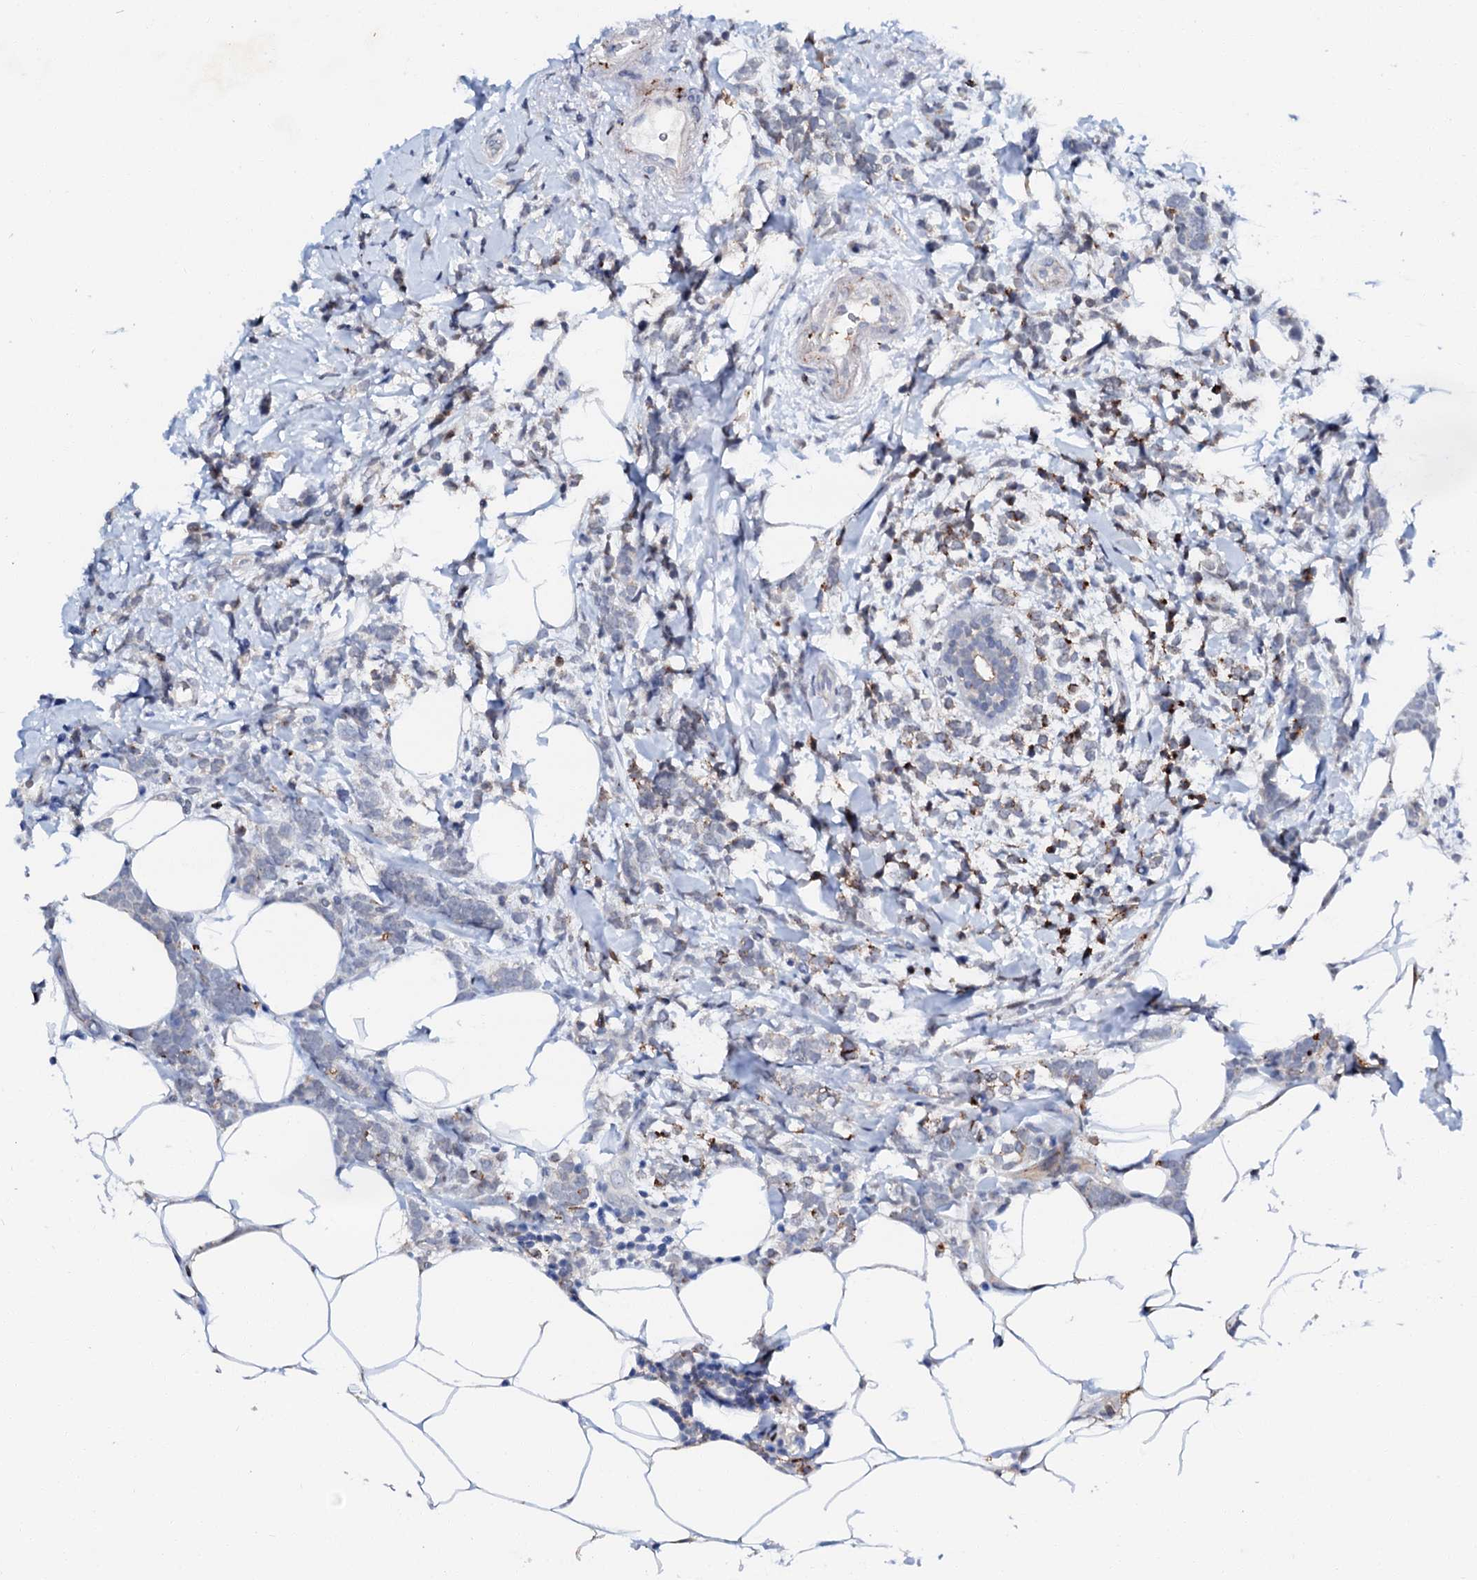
{"staining": {"intensity": "negative", "quantity": "none", "location": "none"}, "tissue": "breast cancer", "cell_type": "Tumor cells", "image_type": "cancer", "snomed": [{"axis": "morphology", "description": "Lobular carcinoma"}, {"axis": "topography", "description": "Breast"}], "caption": "Breast cancer (lobular carcinoma) stained for a protein using immunohistochemistry (IHC) displays no staining tumor cells.", "gene": "MED13L", "patient": {"sex": "female", "age": 58}}